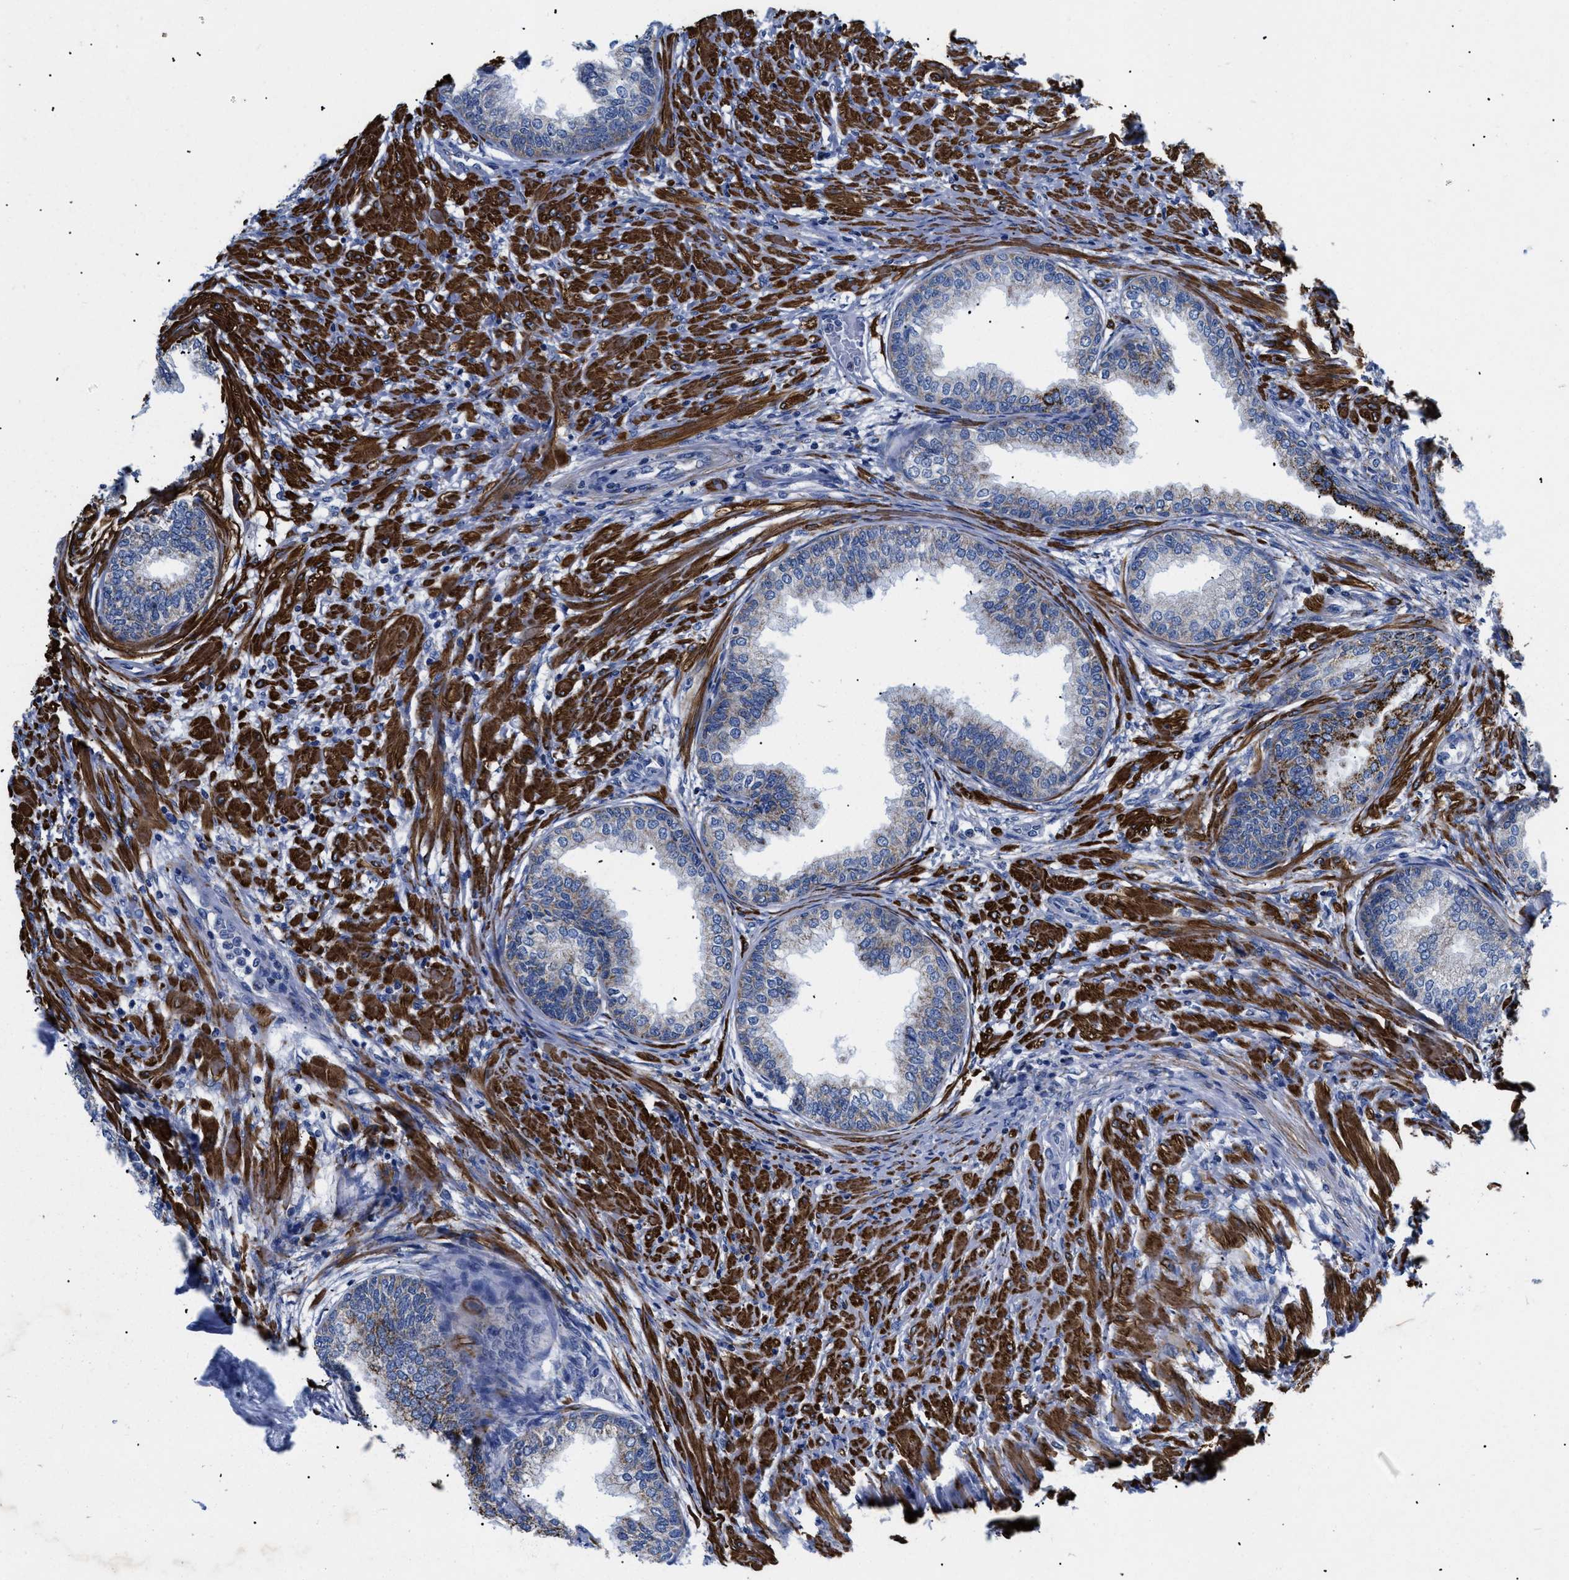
{"staining": {"intensity": "weak", "quantity": "<25%", "location": "cytoplasmic/membranous"}, "tissue": "prostate", "cell_type": "Glandular cells", "image_type": "normal", "snomed": [{"axis": "morphology", "description": "Normal tissue, NOS"}, {"axis": "topography", "description": "Prostate"}], "caption": "Immunohistochemical staining of unremarkable human prostate exhibits no significant positivity in glandular cells. Nuclei are stained in blue.", "gene": "GPR149", "patient": {"sex": "male", "age": 76}}